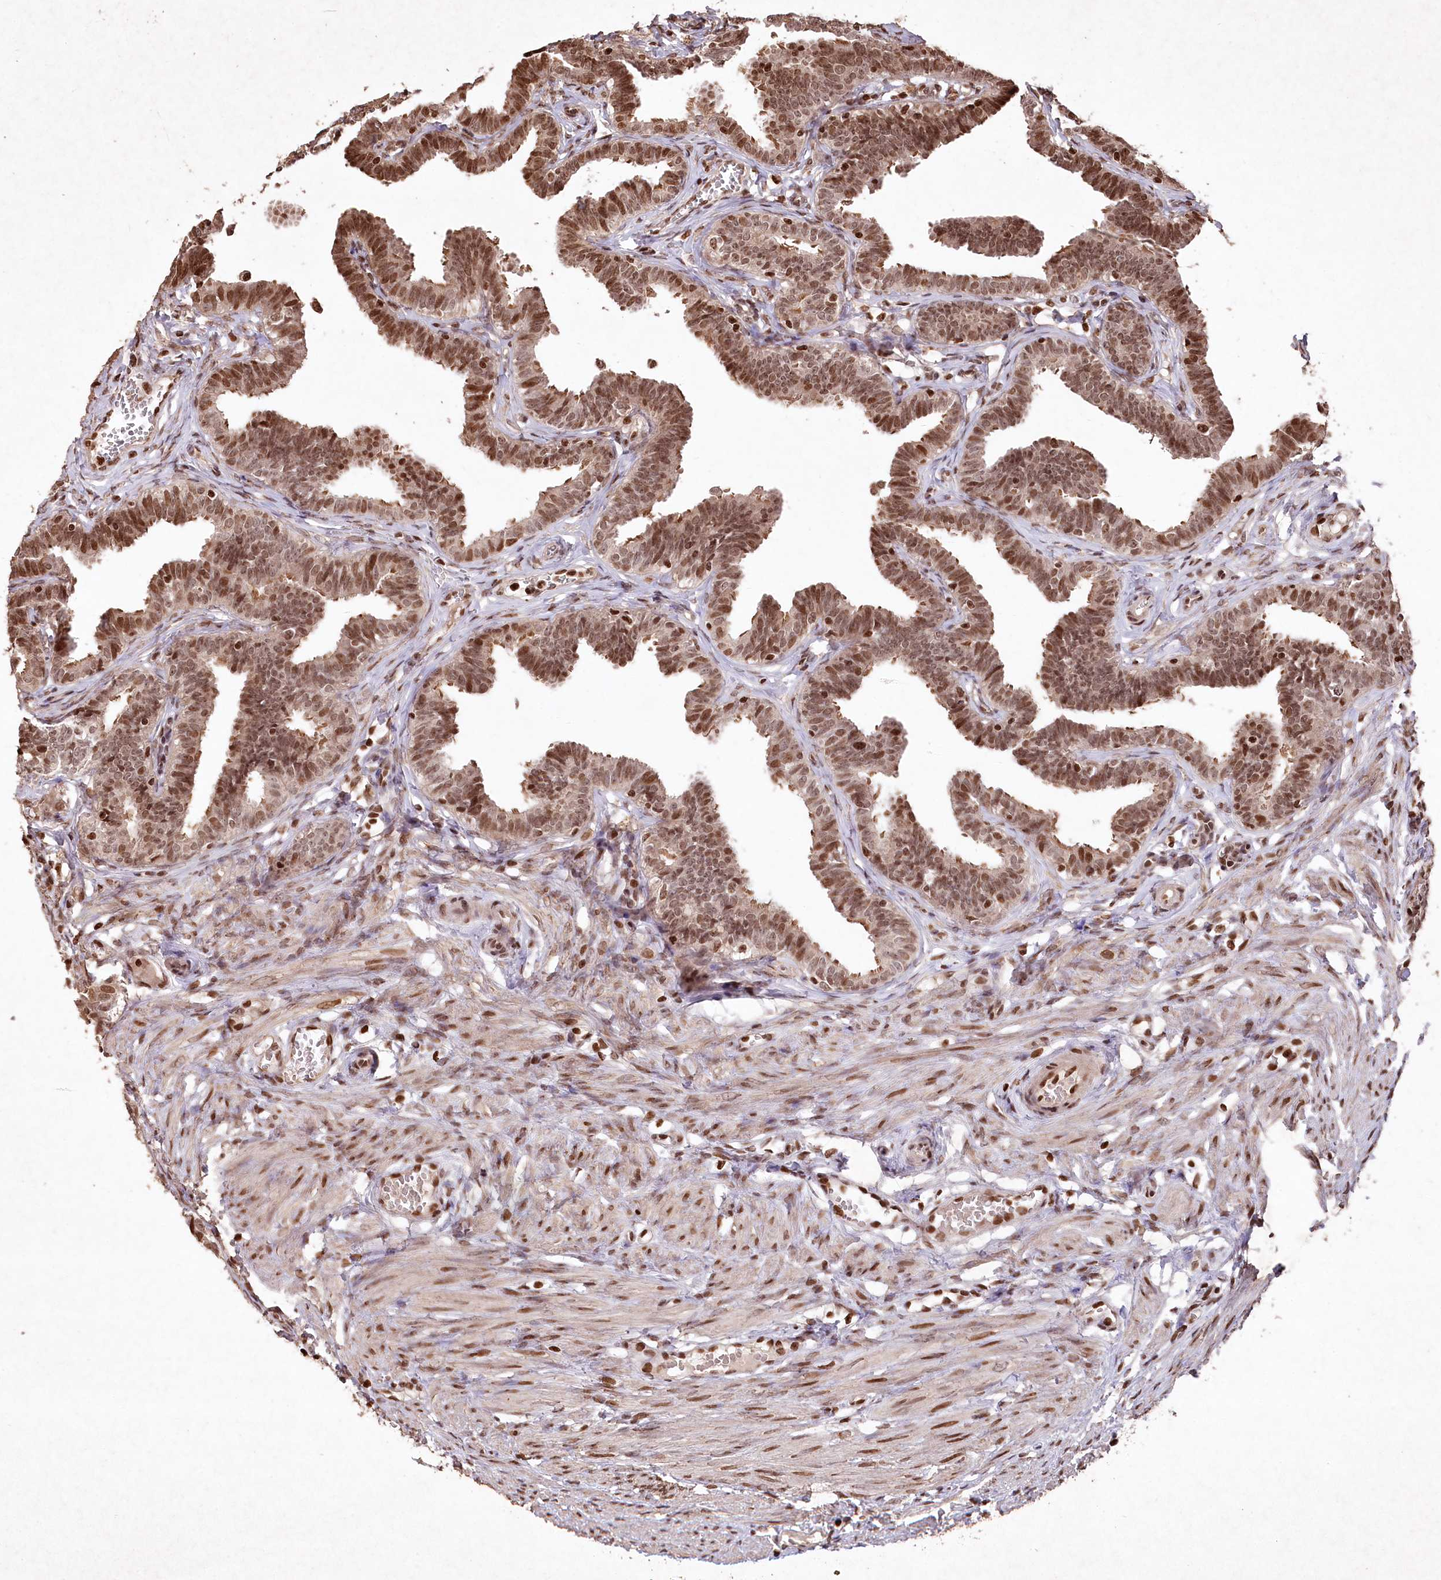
{"staining": {"intensity": "moderate", "quantity": ">75%", "location": "nuclear"}, "tissue": "fallopian tube", "cell_type": "Glandular cells", "image_type": "normal", "snomed": [{"axis": "morphology", "description": "Normal tissue, NOS"}, {"axis": "topography", "description": "Fallopian tube"}, {"axis": "topography", "description": "Ovary"}], "caption": "Immunohistochemistry (DAB (3,3'-diaminobenzidine)) staining of unremarkable fallopian tube exhibits moderate nuclear protein staining in about >75% of glandular cells. (brown staining indicates protein expression, while blue staining denotes nuclei).", "gene": "CCSER2", "patient": {"sex": "female", "age": 23}}